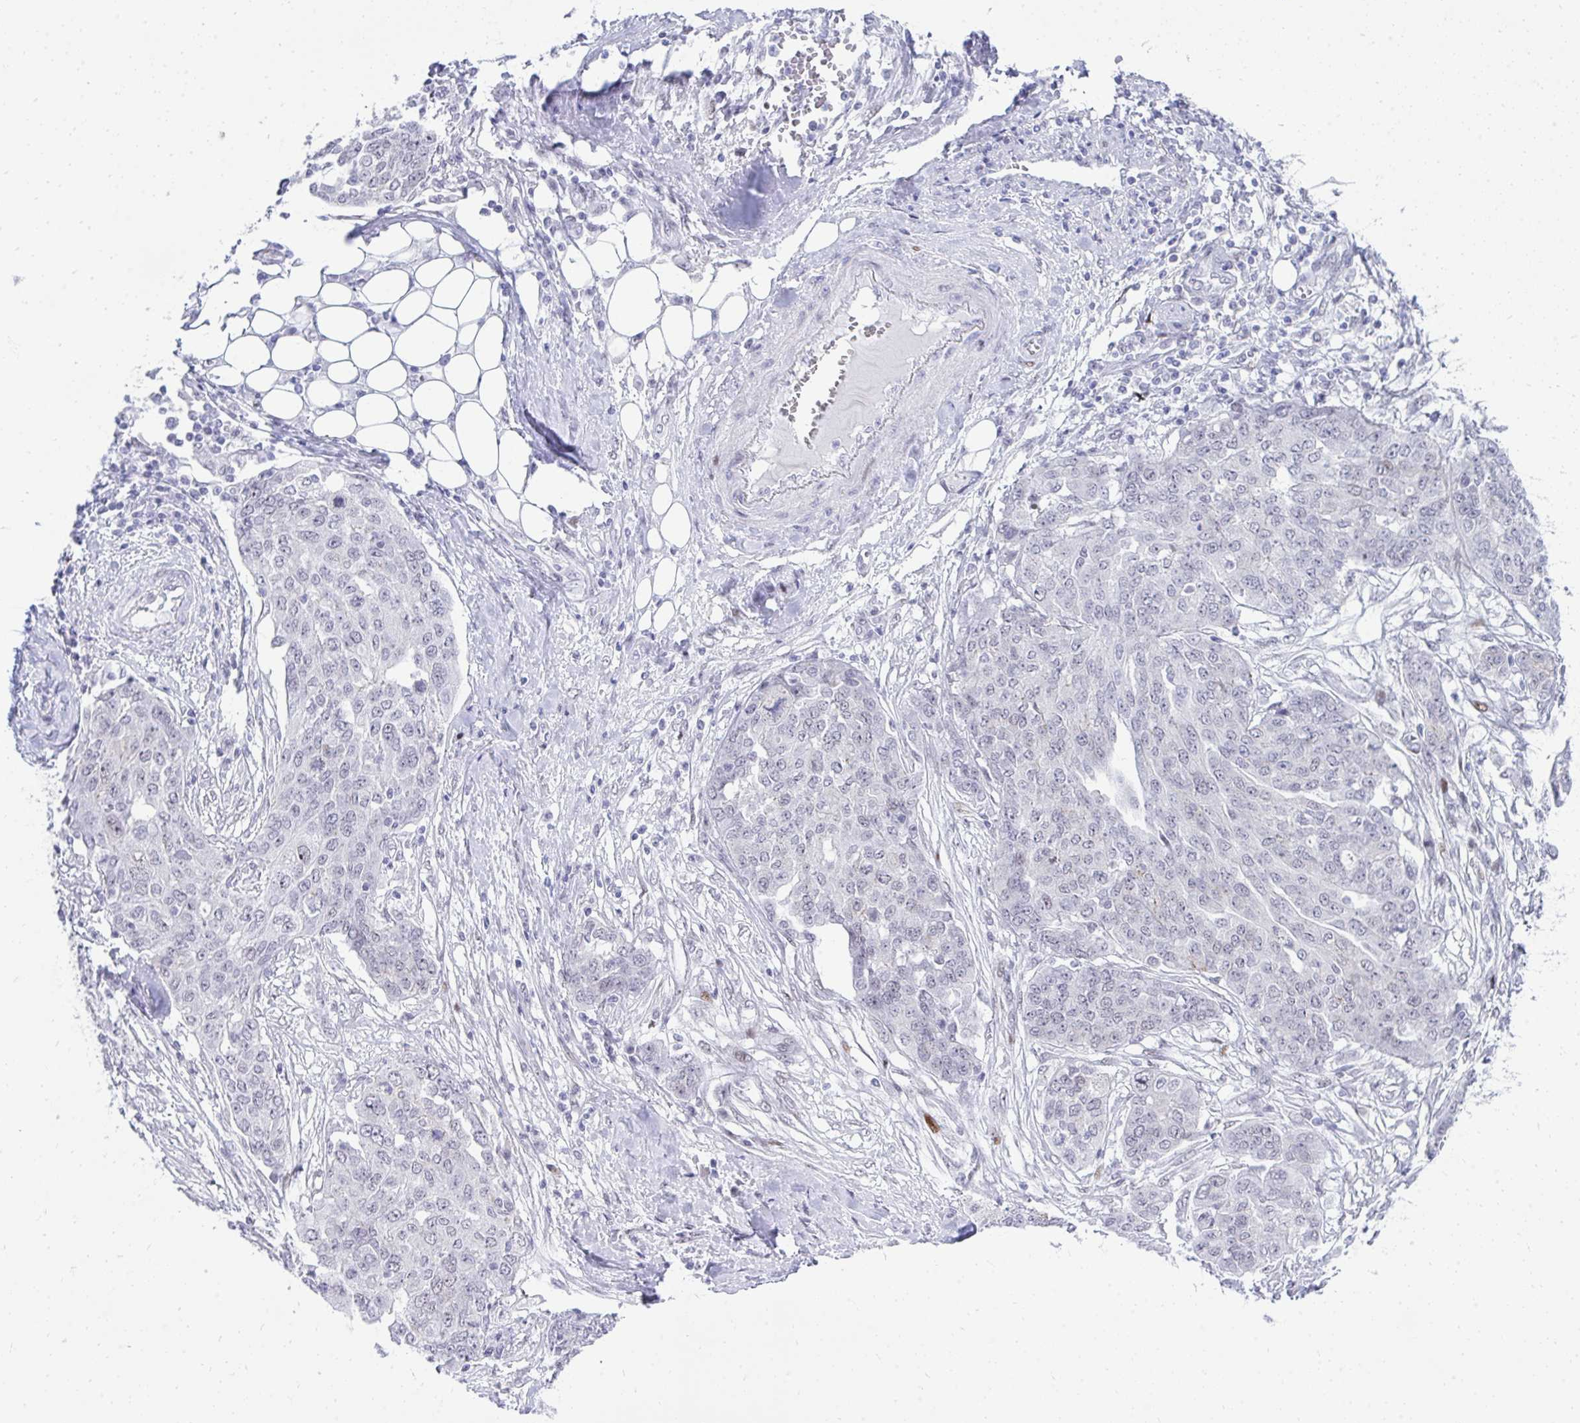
{"staining": {"intensity": "weak", "quantity": "<25%", "location": "nuclear"}, "tissue": "ovarian cancer", "cell_type": "Tumor cells", "image_type": "cancer", "snomed": [{"axis": "morphology", "description": "Cystadenocarcinoma, serous, NOS"}, {"axis": "topography", "description": "Soft tissue"}, {"axis": "topography", "description": "Ovary"}], "caption": "Protein analysis of ovarian serous cystadenocarcinoma demonstrates no significant staining in tumor cells.", "gene": "GLDN", "patient": {"sex": "female", "age": 57}}